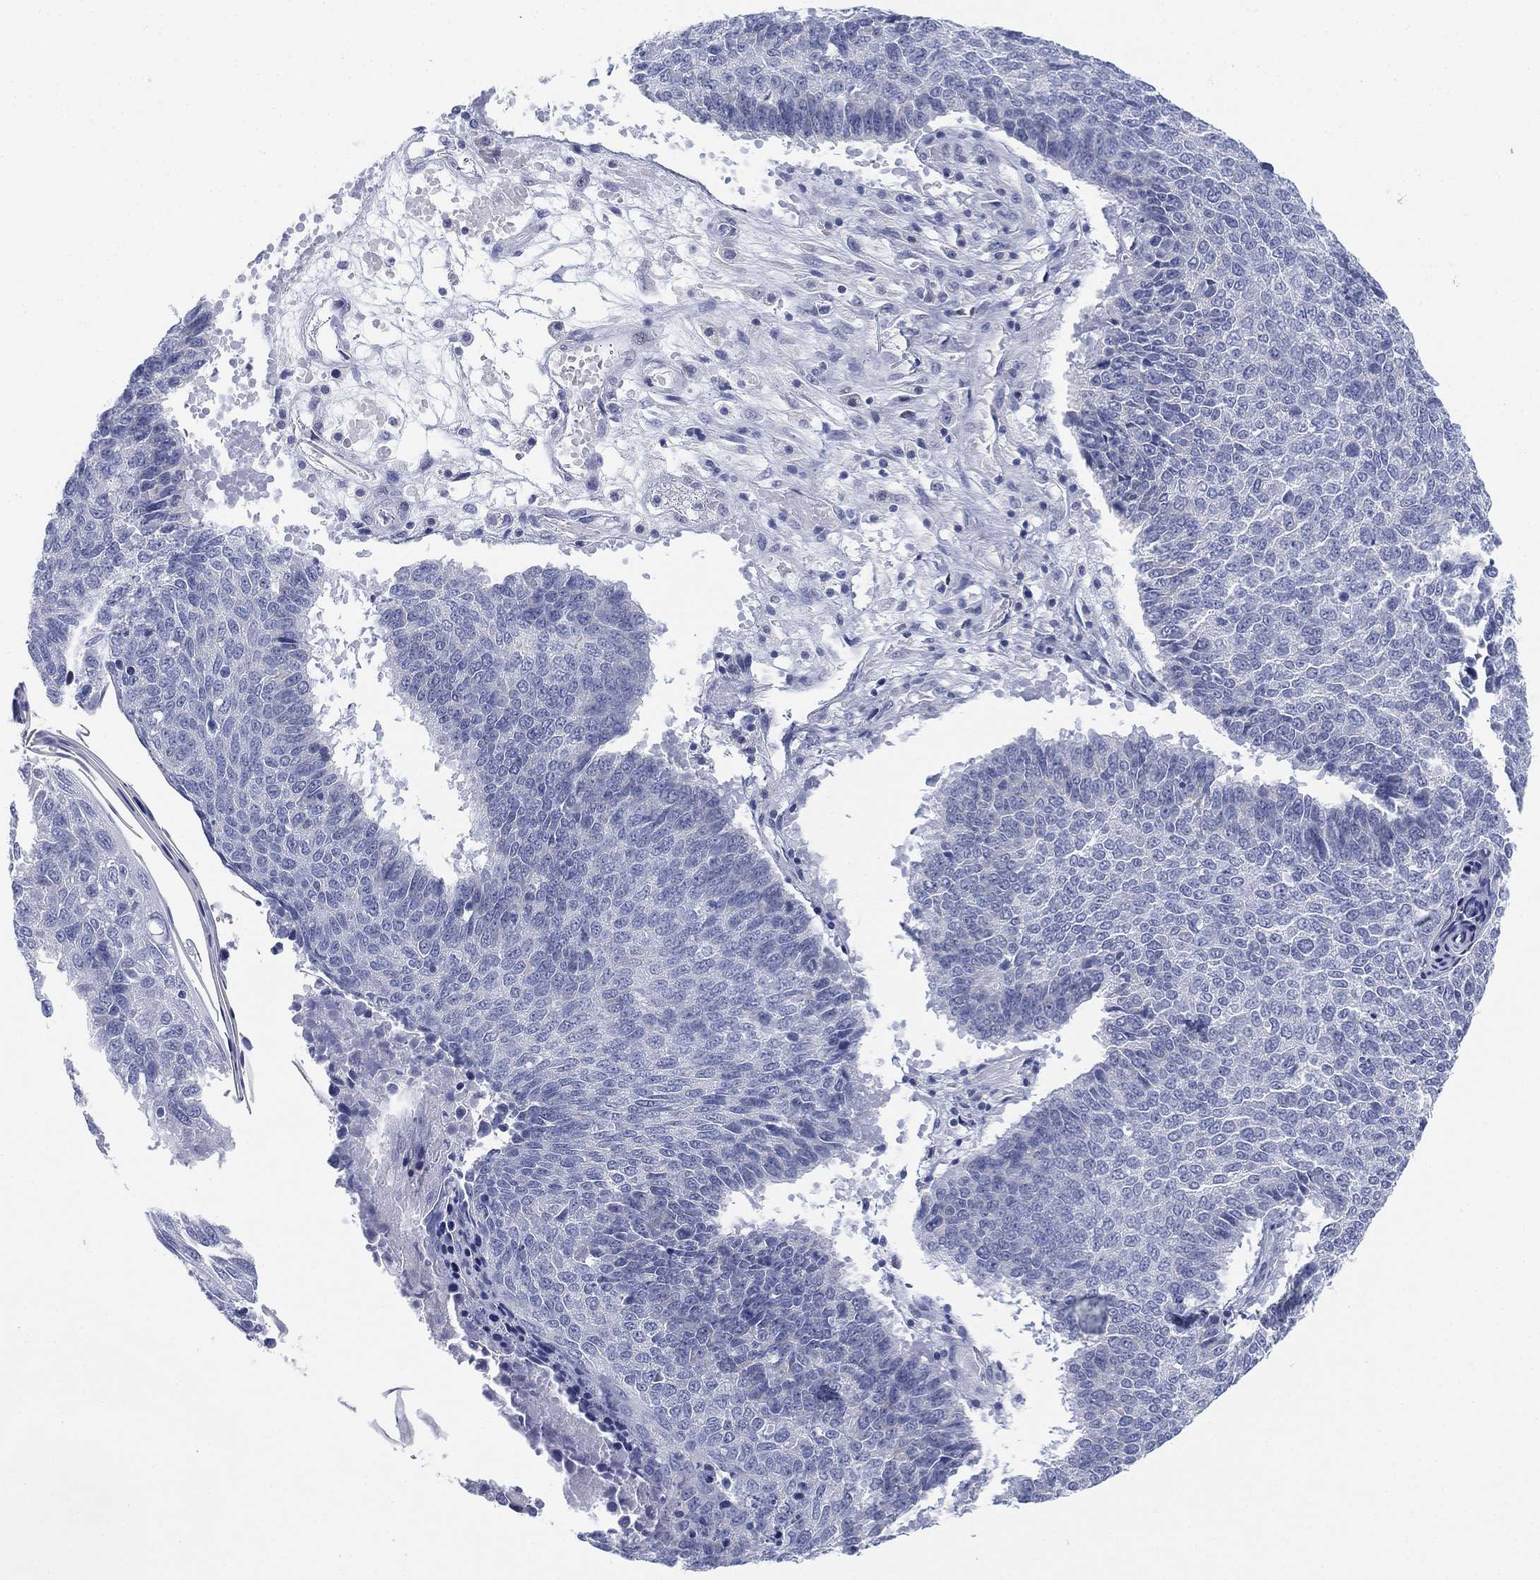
{"staining": {"intensity": "negative", "quantity": "none", "location": "none"}, "tissue": "lung cancer", "cell_type": "Tumor cells", "image_type": "cancer", "snomed": [{"axis": "morphology", "description": "Squamous cell carcinoma, NOS"}, {"axis": "topography", "description": "Lung"}], "caption": "Micrograph shows no protein positivity in tumor cells of lung cancer tissue. (DAB immunohistochemistry (IHC) with hematoxylin counter stain).", "gene": "GCNA", "patient": {"sex": "male", "age": 73}}